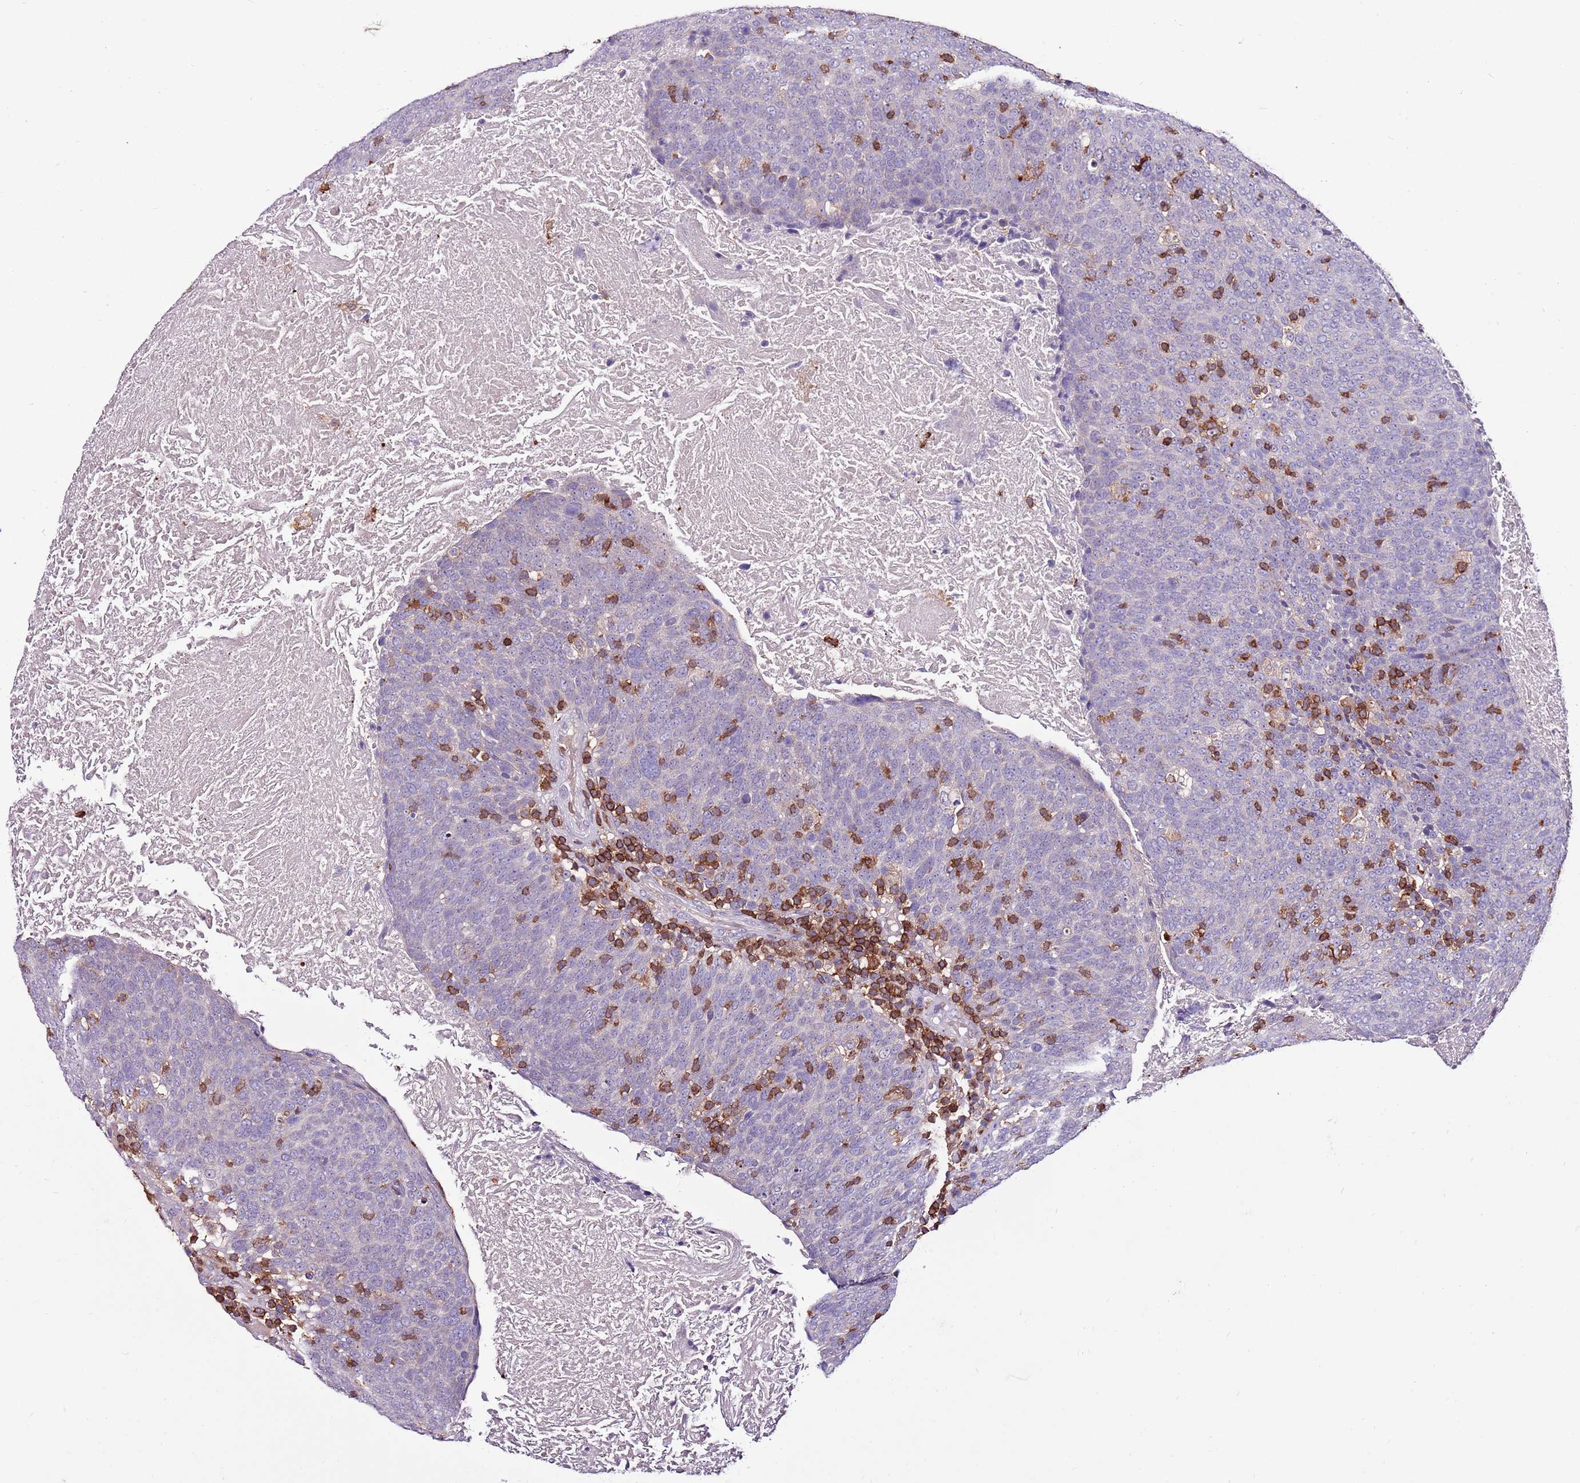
{"staining": {"intensity": "negative", "quantity": "none", "location": "none"}, "tissue": "head and neck cancer", "cell_type": "Tumor cells", "image_type": "cancer", "snomed": [{"axis": "morphology", "description": "Squamous cell carcinoma, NOS"}, {"axis": "morphology", "description": "Squamous cell carcinoma, metastatic, NOS"}, {"axis": "topography", "description": "Lymph node"}, {"axis": "topography", "description": "Head-Neck"}], "caption": "This is an IHC image of human squamous cell carcinoma (head and neck). There is no expression in tumor cells.", "gene": "ZSWIM1", "patient": {"sex": "male", "age": 62}}